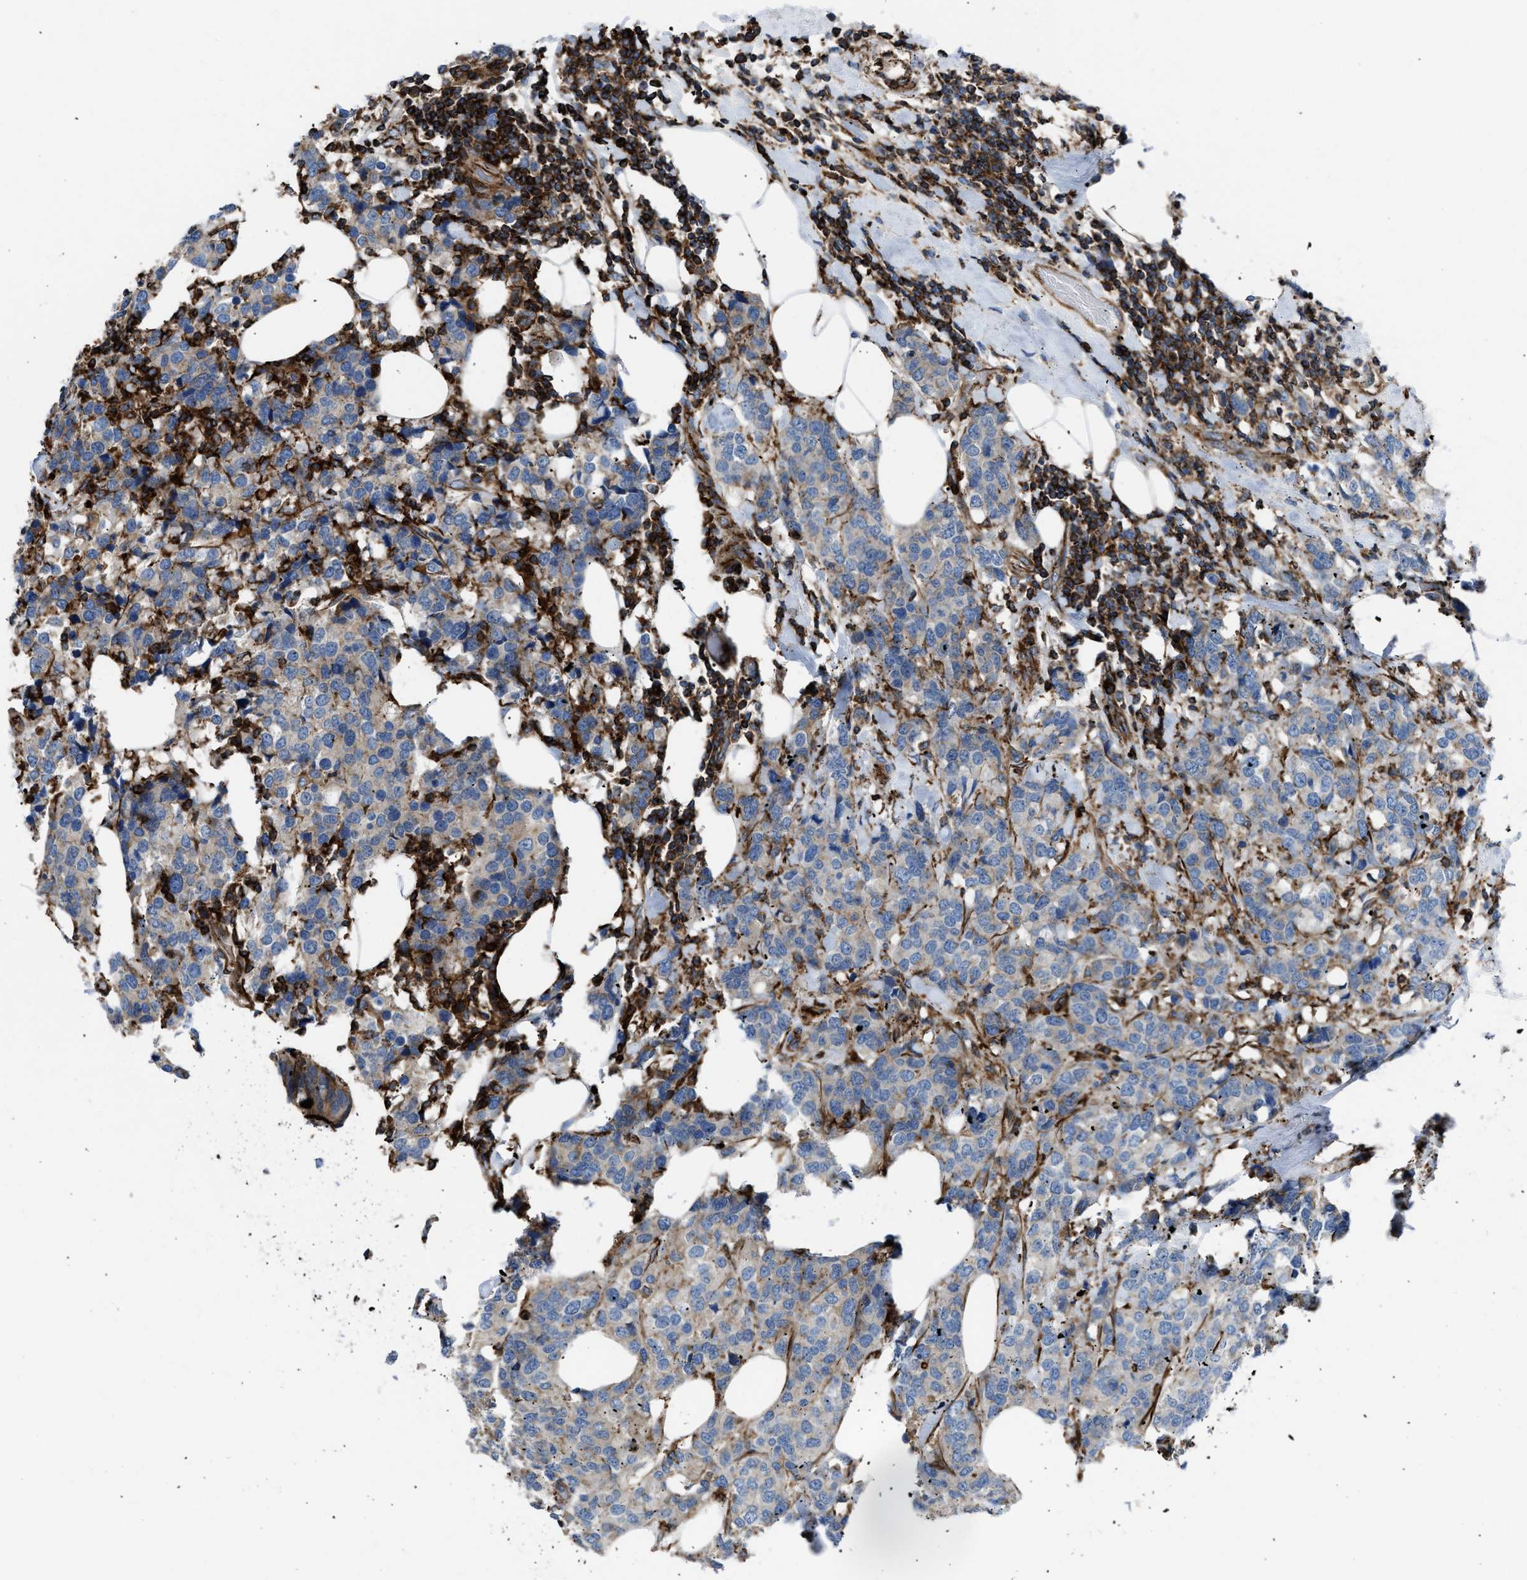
{"staining": {"intensity": "negative", "quantity": "none", "location": "none"}, "tissue": "breast cancer", "cell_type": "Tumor cells", "image_type": "cancer", "snomed": [{"axis": "morphology", "description": "Lobular carcinoma"}, {"axis": "topography", "description": "Breast"}], "caption": "Photomicrograph shows no significant protein expression in tumor cells of lobular carcinoma (breast). (DAB (3,3'-diaminobenzidine) IHC visualized using brightfield microscopy, high magnification).", "gene": "AGPAT2", "patient": {"sex": "female", "age": 59}}